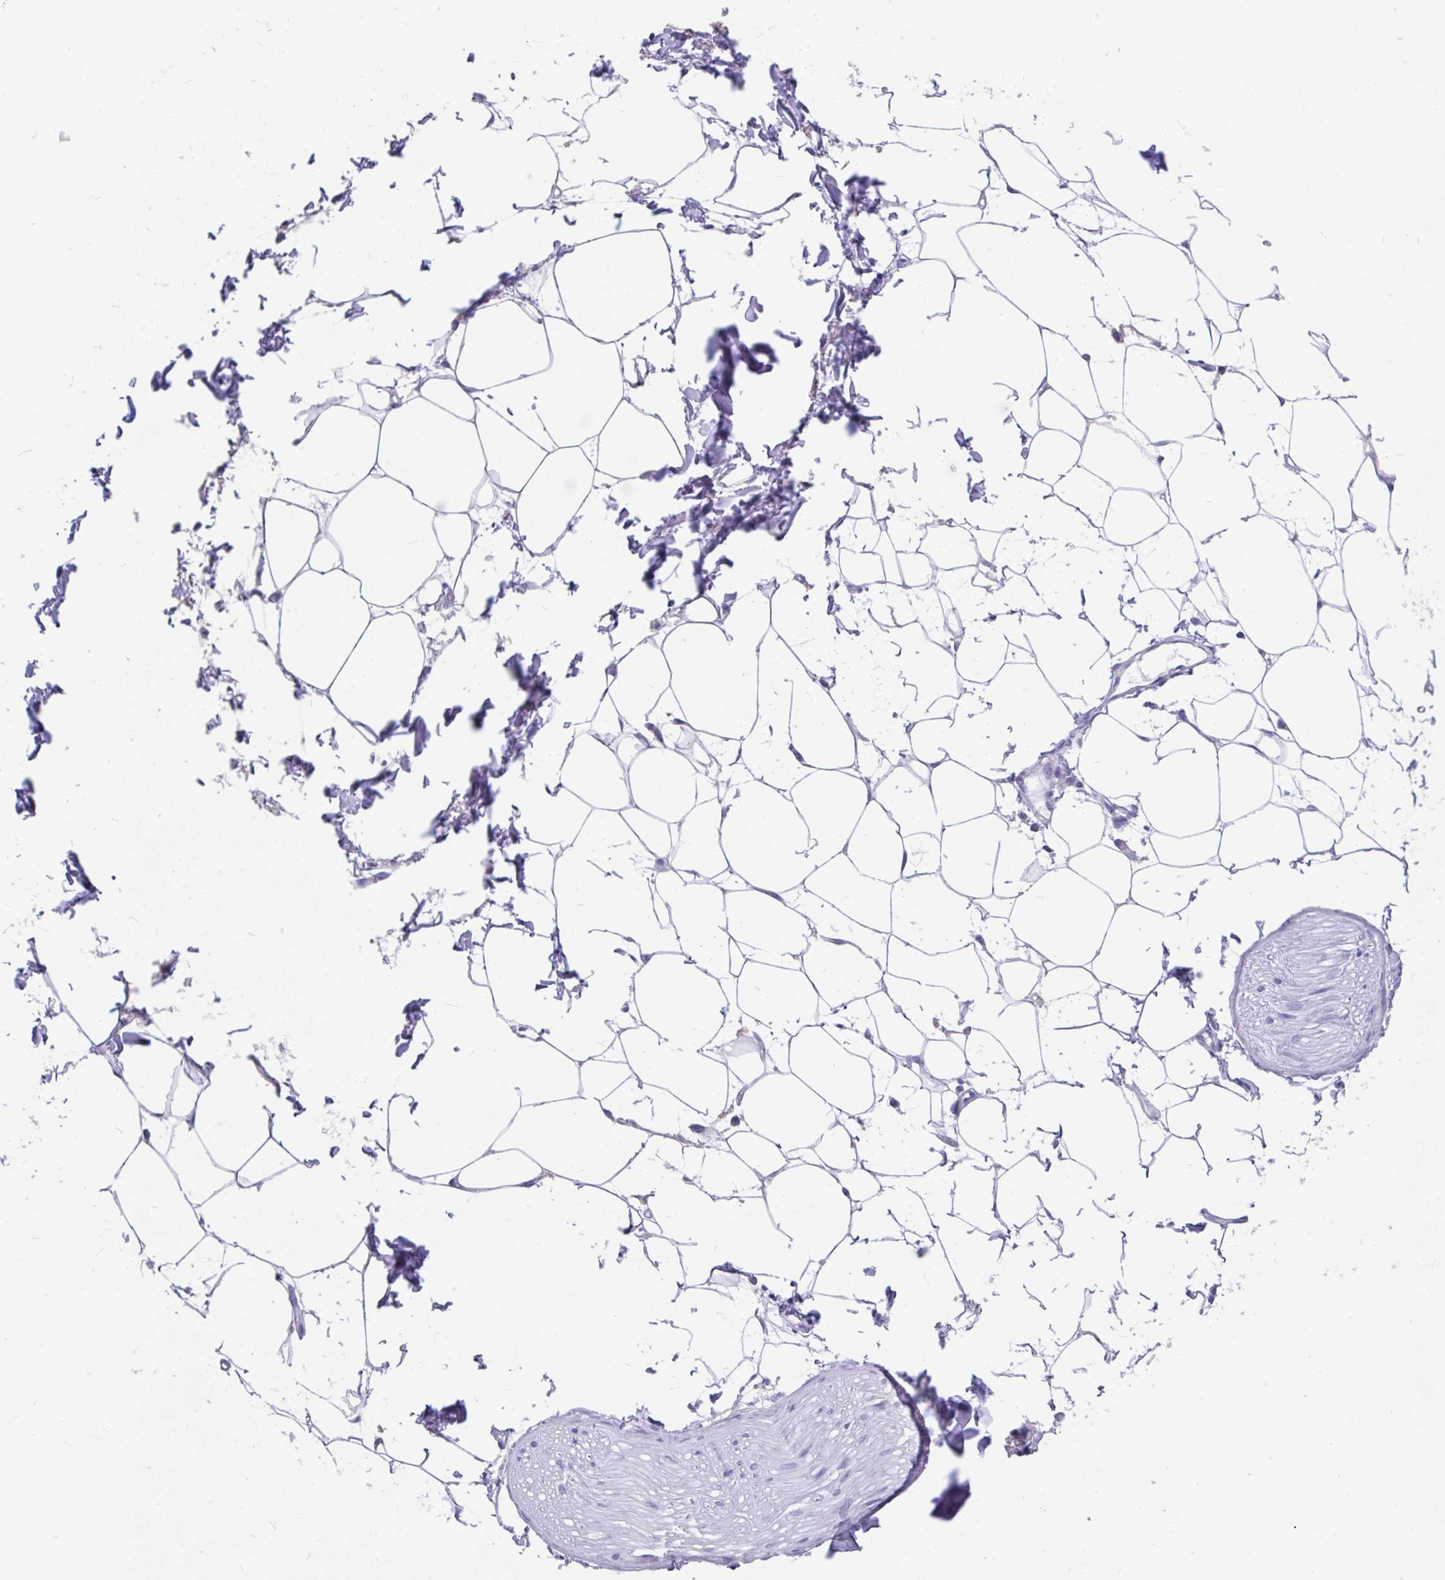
{"staining": {"intensity": "negative", "quantity": "none", "location": "none"}, "tissue": "adipose tissue", "cell_type": "Adipocytes", "image_type": "normal", "snomed": [{"axis": "morphology", "description": "Normal tissue, NOS"}, {"axis": "topography", "description": "Vagina"}, {"axis": "topography", "description": "Peripheral nerve tissue"}], "caption": "High power microscopy histopathology image of an immunohistochemistry micrograph of unremarkable adipose tissue, revealing no significant positivity in adipocytes.", "gene": "INTS5", "patient": {"sex": "female", "age": 71}}